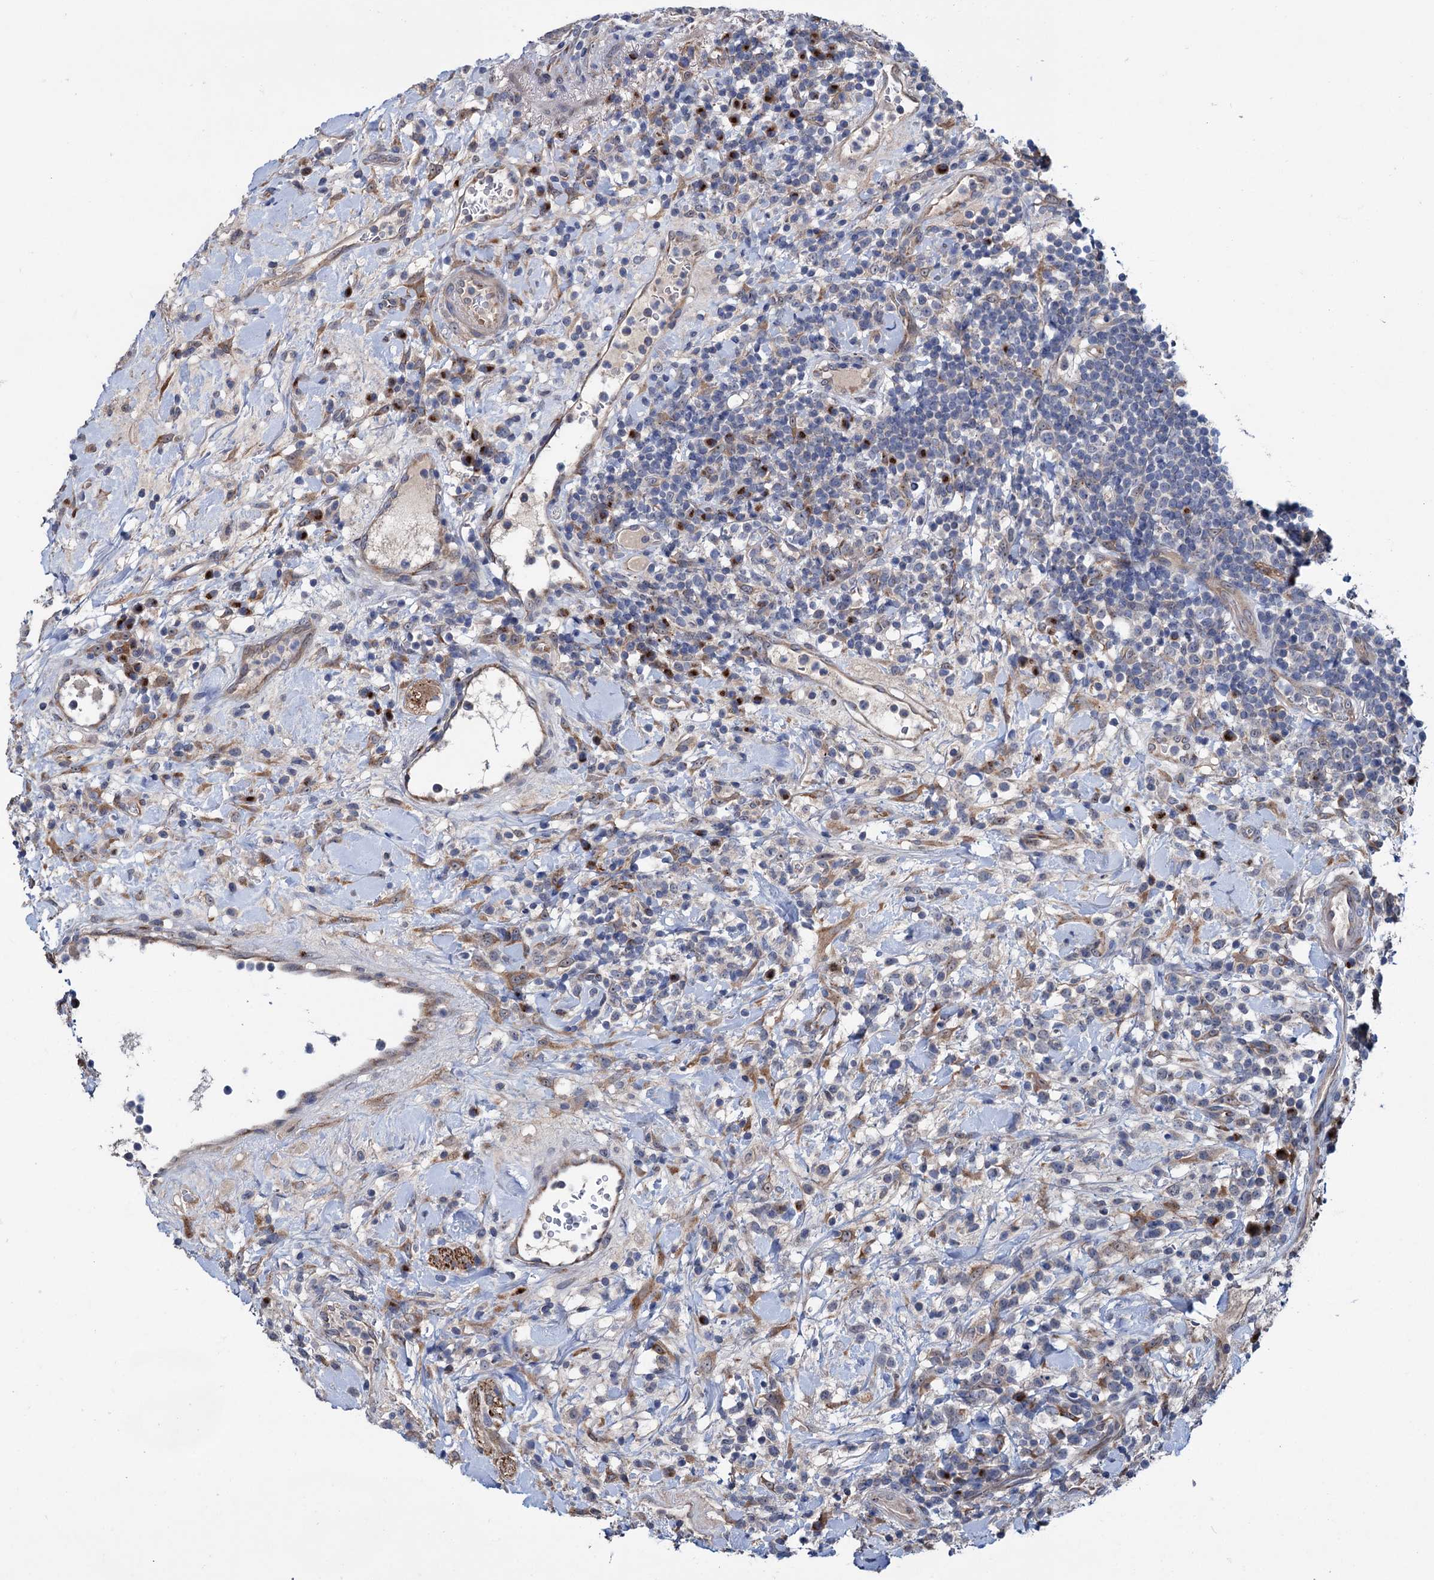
{"staining": {"intensity": "negative", "quantity": "none", "location": "none"}, "tissue": "lymphoma", "cell_type": "Tumor cells", "image_type": "cancer", "snomed": [{"axis": "morphology", "description": "Malignant lymphoma, non-Hodgkin's type, High grade"}, {"axis": "topography", "description": "Colon"}], "caption": "The image reveals no staining of tumor cells in malignant lymphoma, non-Hodgkin's type (high-grade).", "gene": "EYA4", "patient": {"sex": "female", "age": 53}}